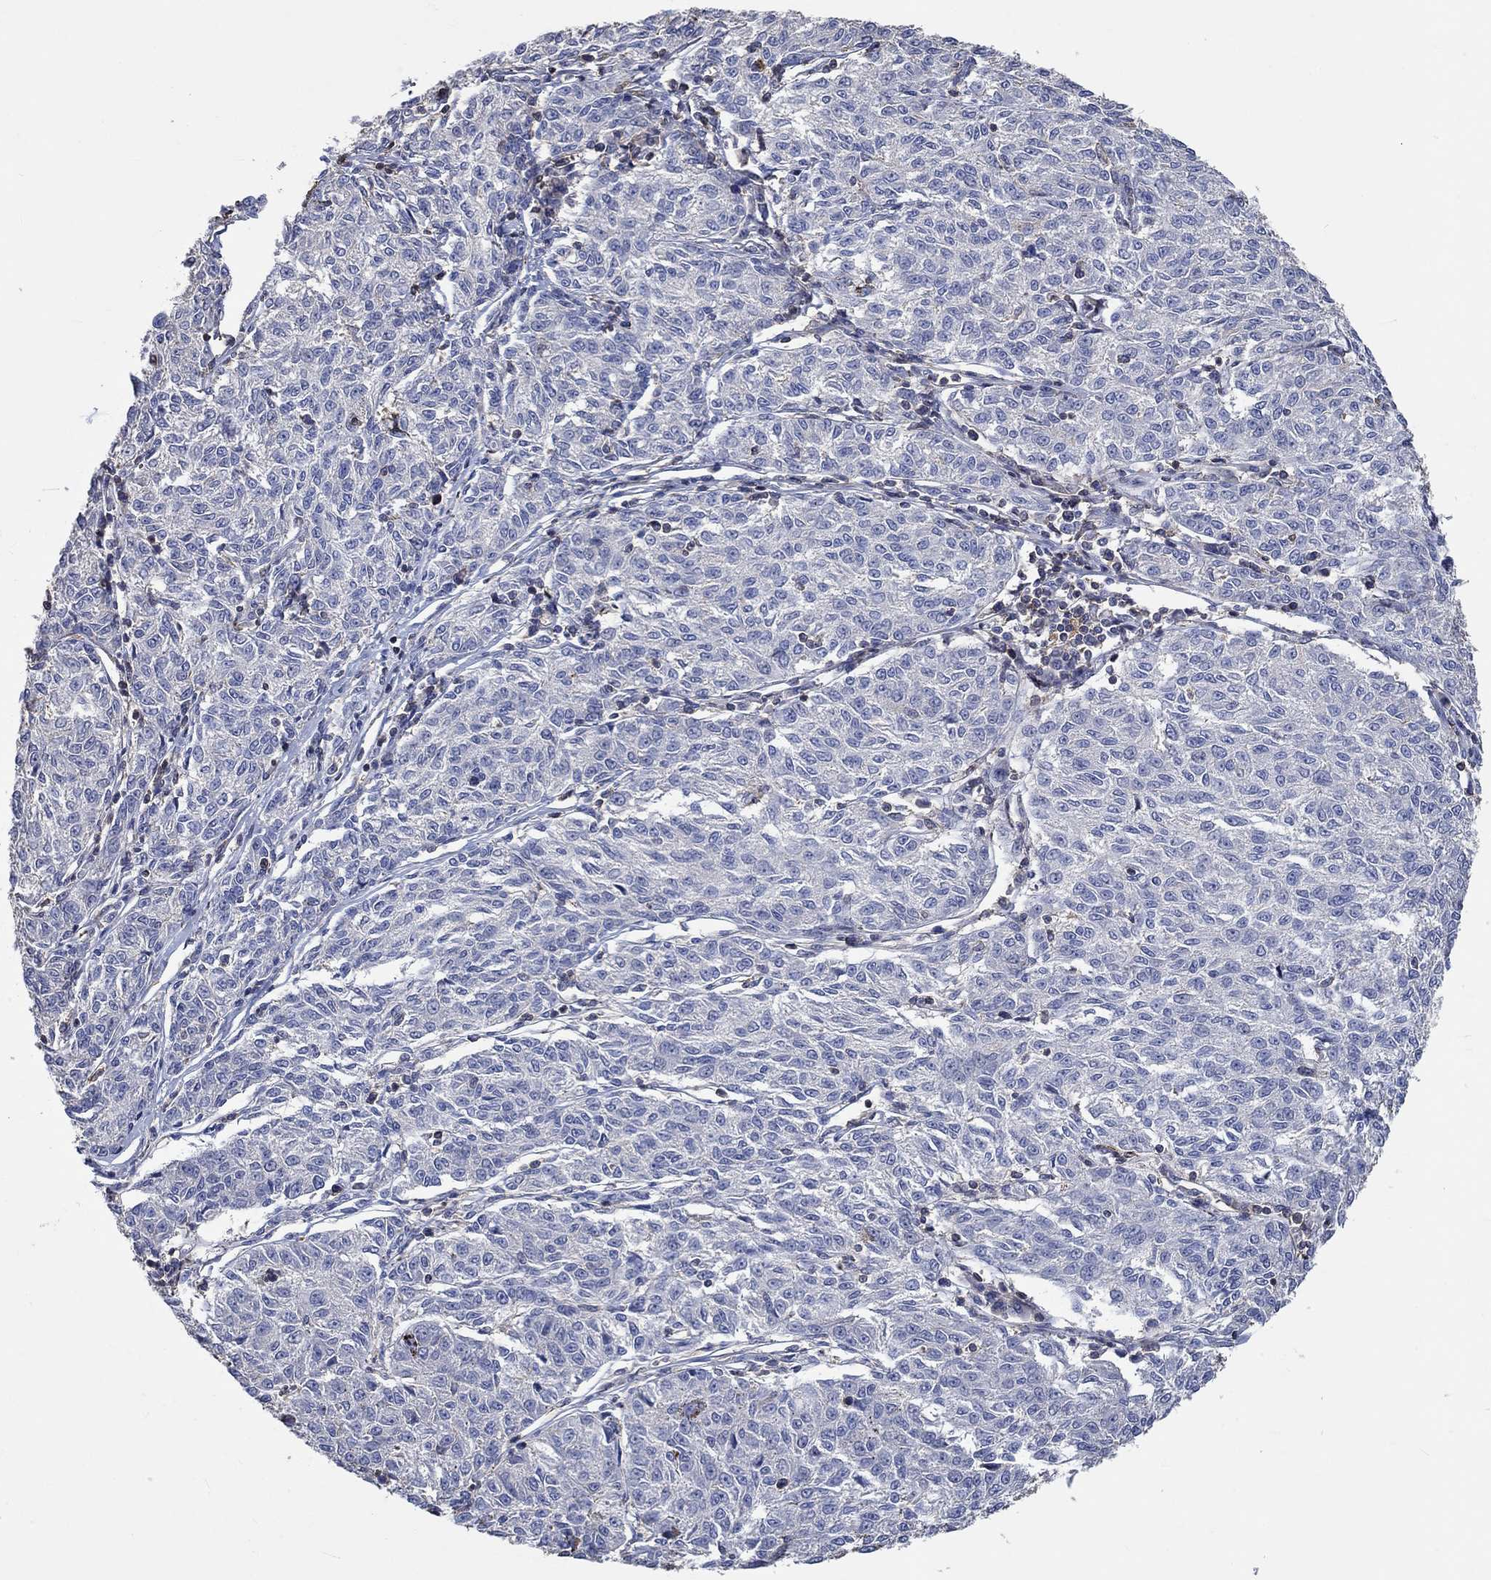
{"staining": {"intensity": "negative", "quantity": "none", "location": "none"}, "tissue": "melanoma", "cell_type": "Tumor cells", "image_type": "cancer", "snomed": [{"axis": "morphology", "description": "Malignant melanoma, NOS"}, {"axis": "topography", "description": "Skin"}], "caption": "The immunohistochemistry image has no significant expression in tumor cells of melanoma tissue. (DAB (3,3'-diaminobenzidine) IHC with hematoxylin counter stain).", "gene": "TNFAIP8L3", "patient": {"sex": "female", "age": 72}}